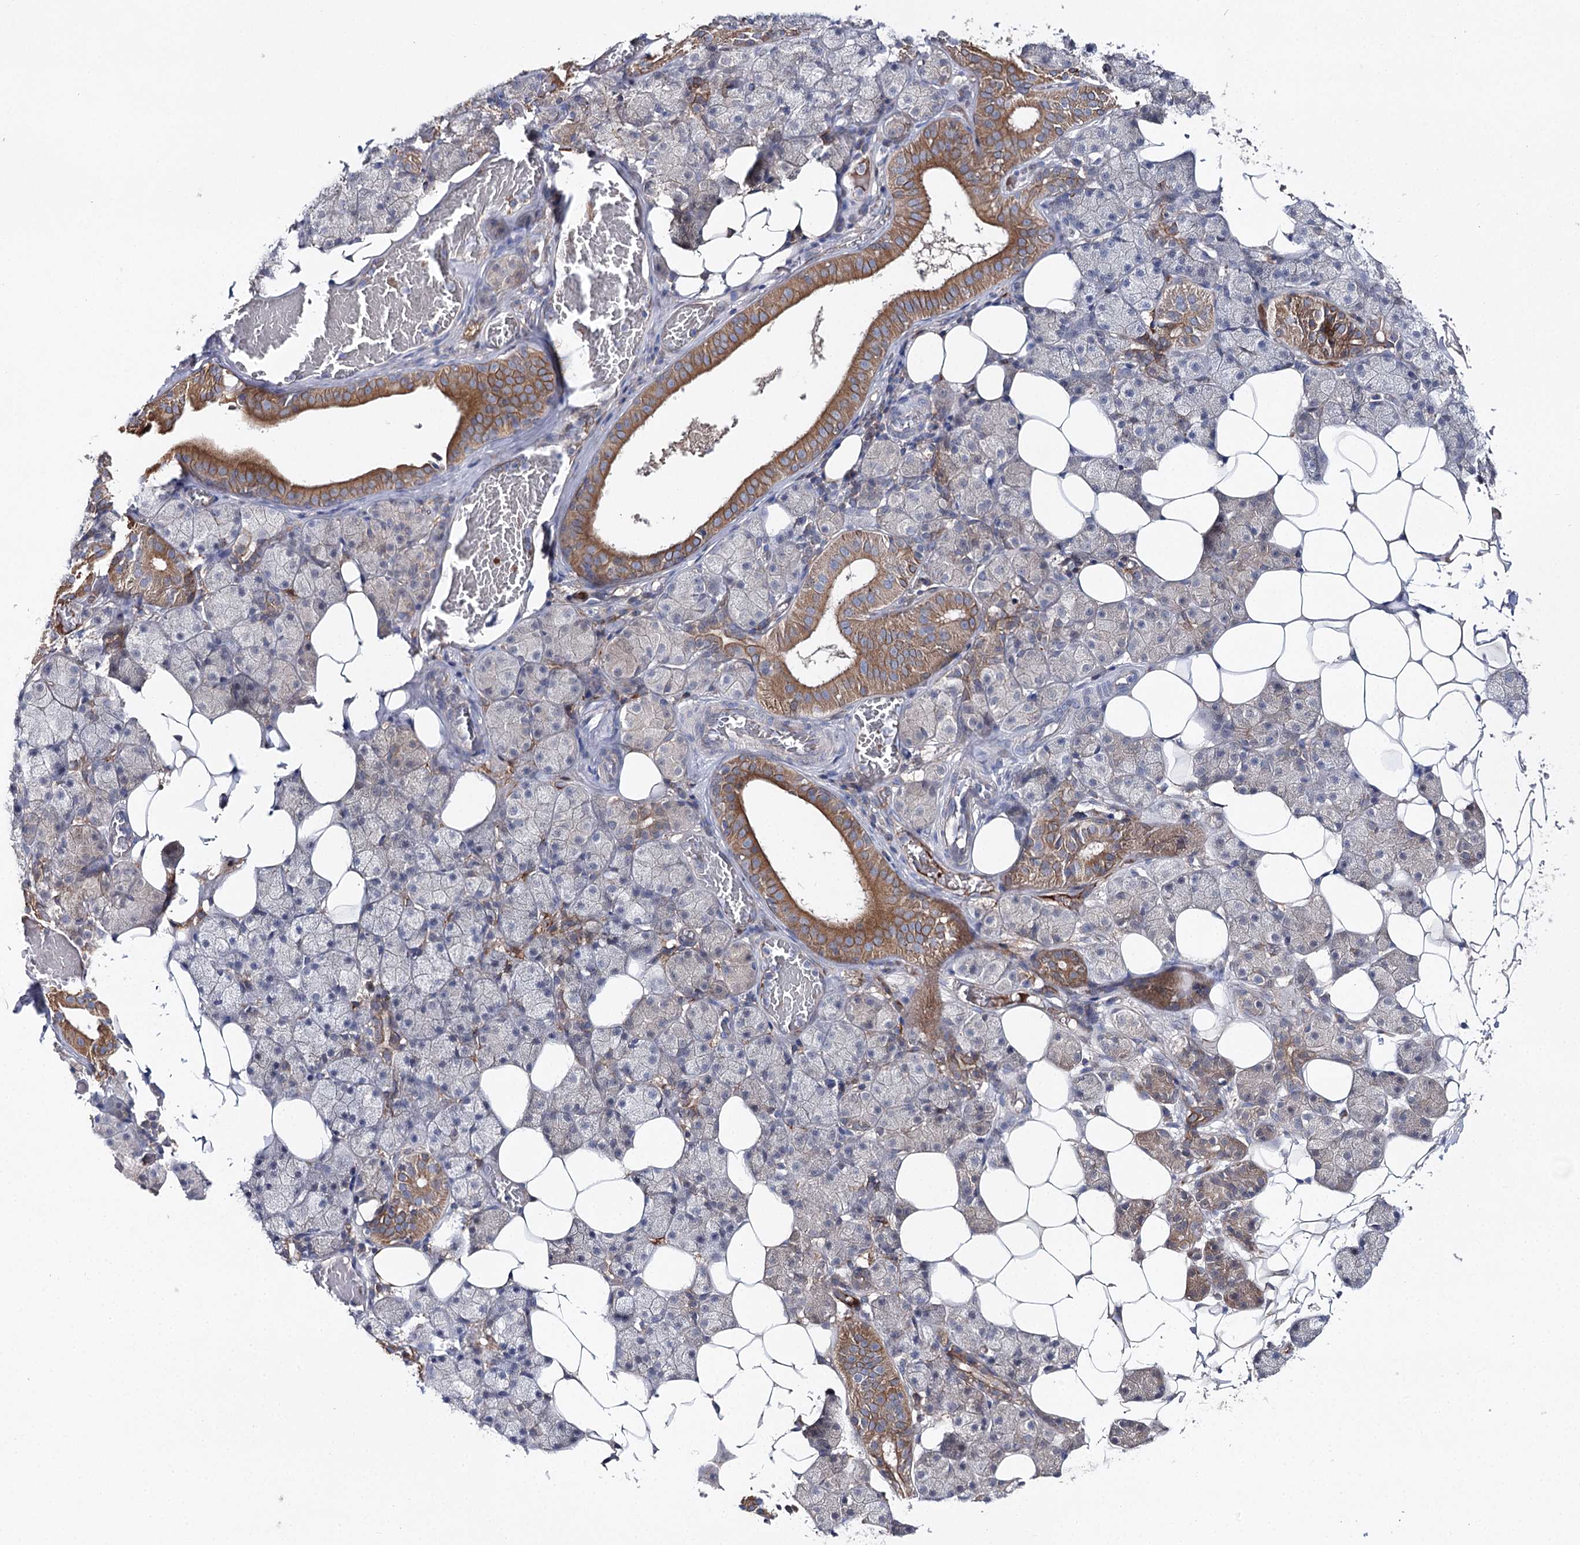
{"staining": {"intensity": "moderate", "quantity": "25%-75%", "location": "cytoplasmic/membranous"}, "tissue": "salivary gland", "cell_type": "Glandular cells", "image_type": "normal", "snomed": [{"axis": "morphology", "description": "Normal tissue, NOS"}, {"axis": "topography", "description": "Salivary gland"}], "caption": "A brown stain labels moderate cytoplasmic/membranous staining of a protein in glandular cells of benign salivary gland. (DAB (3,3'-diaminobenzidine) IHC with brightfield microscopy, high magnification).", "gene": "LRRC14B", "patient": {"sex": "female", "age": 33}}